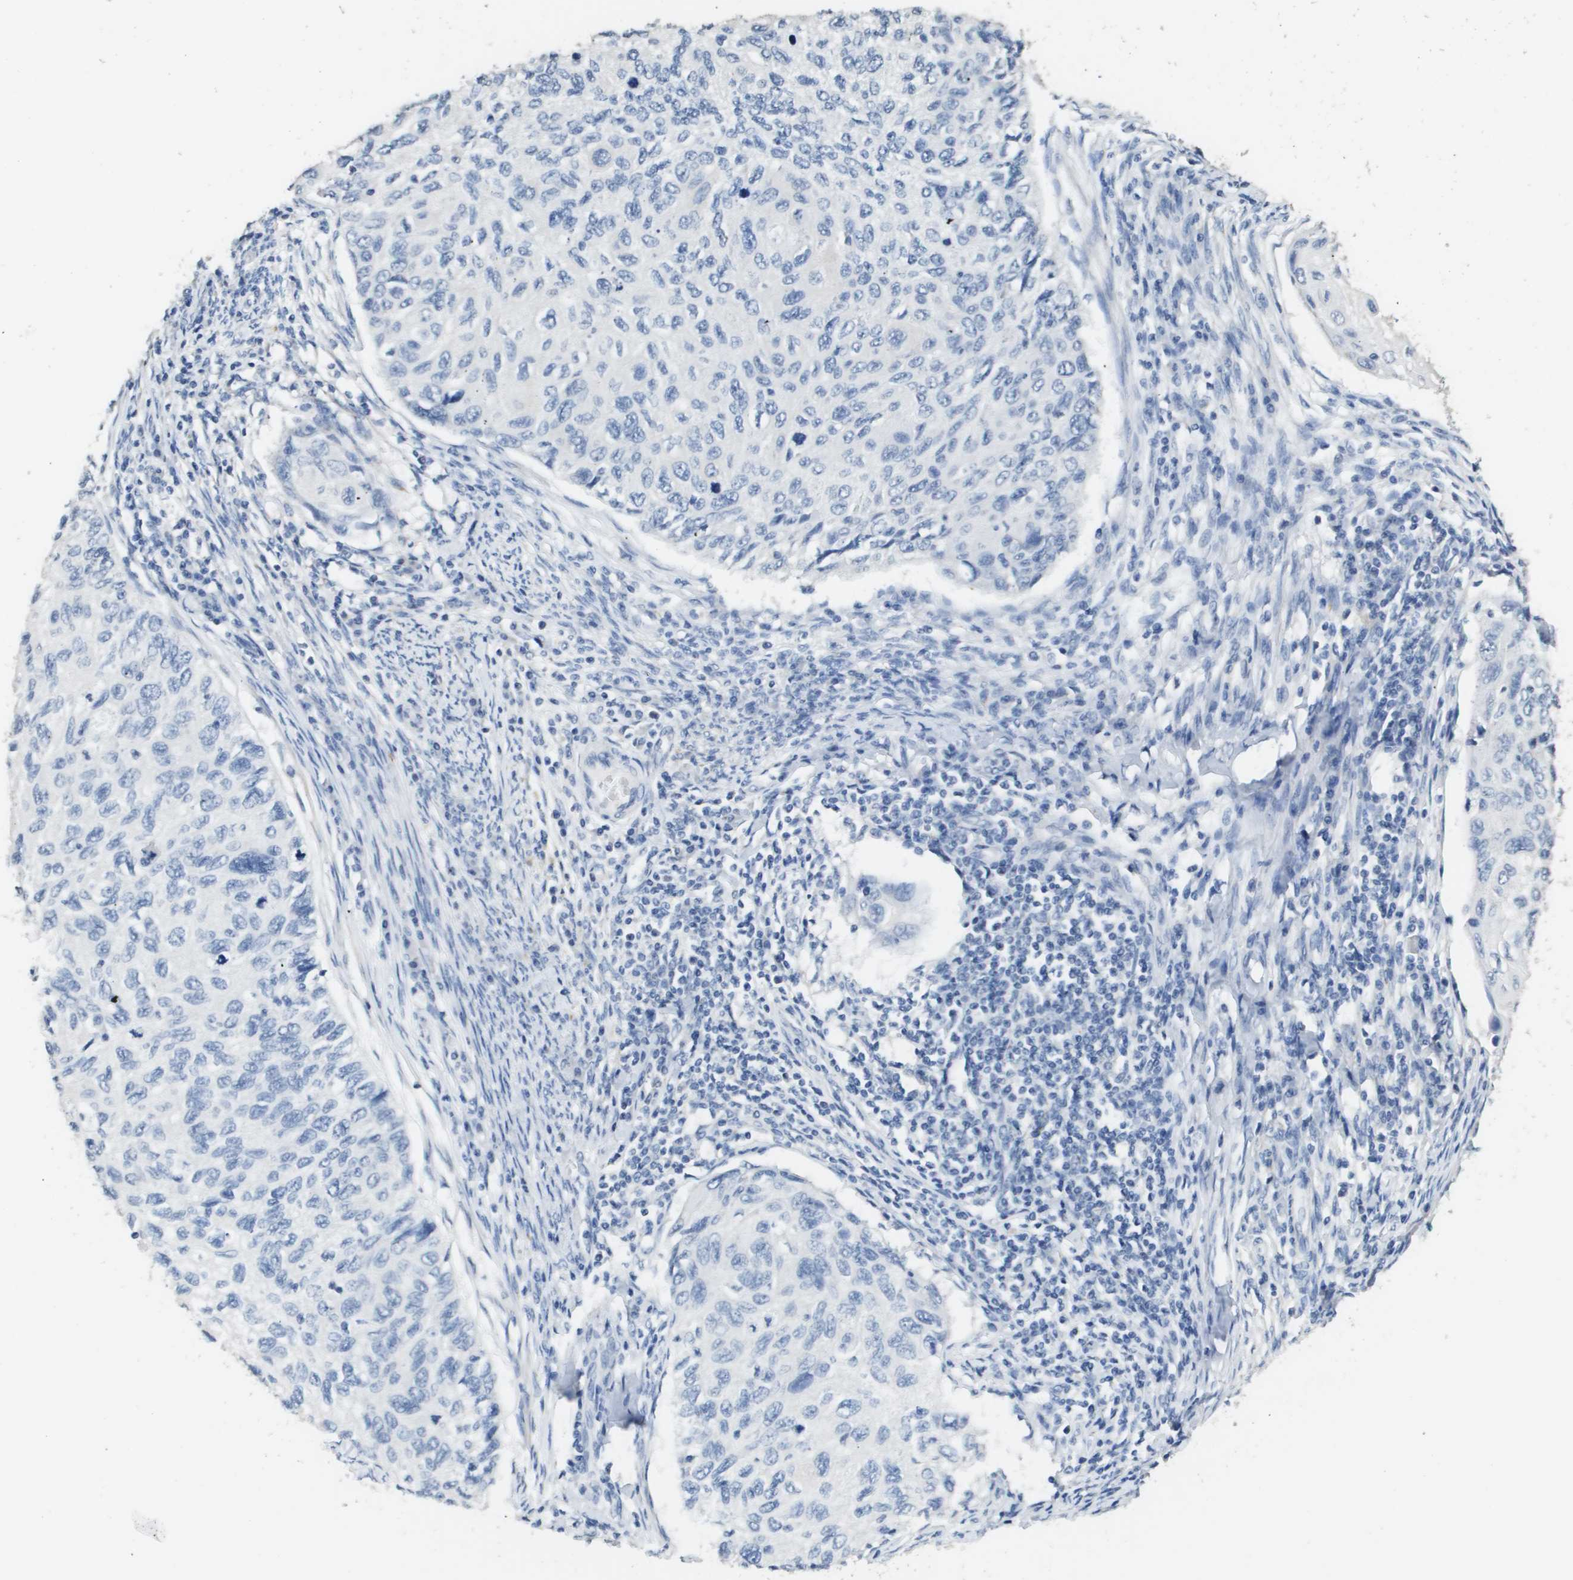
{"staining": {"intensity": "negative", "quantity": "none", "location": "none"}, "tissue": "cervical cancer", "cell_type": "Tumor cells", "image_type": "cancer", "snomed": [{"axis": "morphology", "description": "Squamous cell carcinoma, NOS"}, {"axis": "topography", "description": "Cervix"}], "caption": "Immunohistochemistry (IHC) image of neoplastic tissue: squamous cell carcinoma (cervical) stained with DAB (3,3'-diaminobenzidine) exhibits no significant protein expression in tumor cells.", "gene": "MT3", "patient": {"sex": "female", "age": 70}}